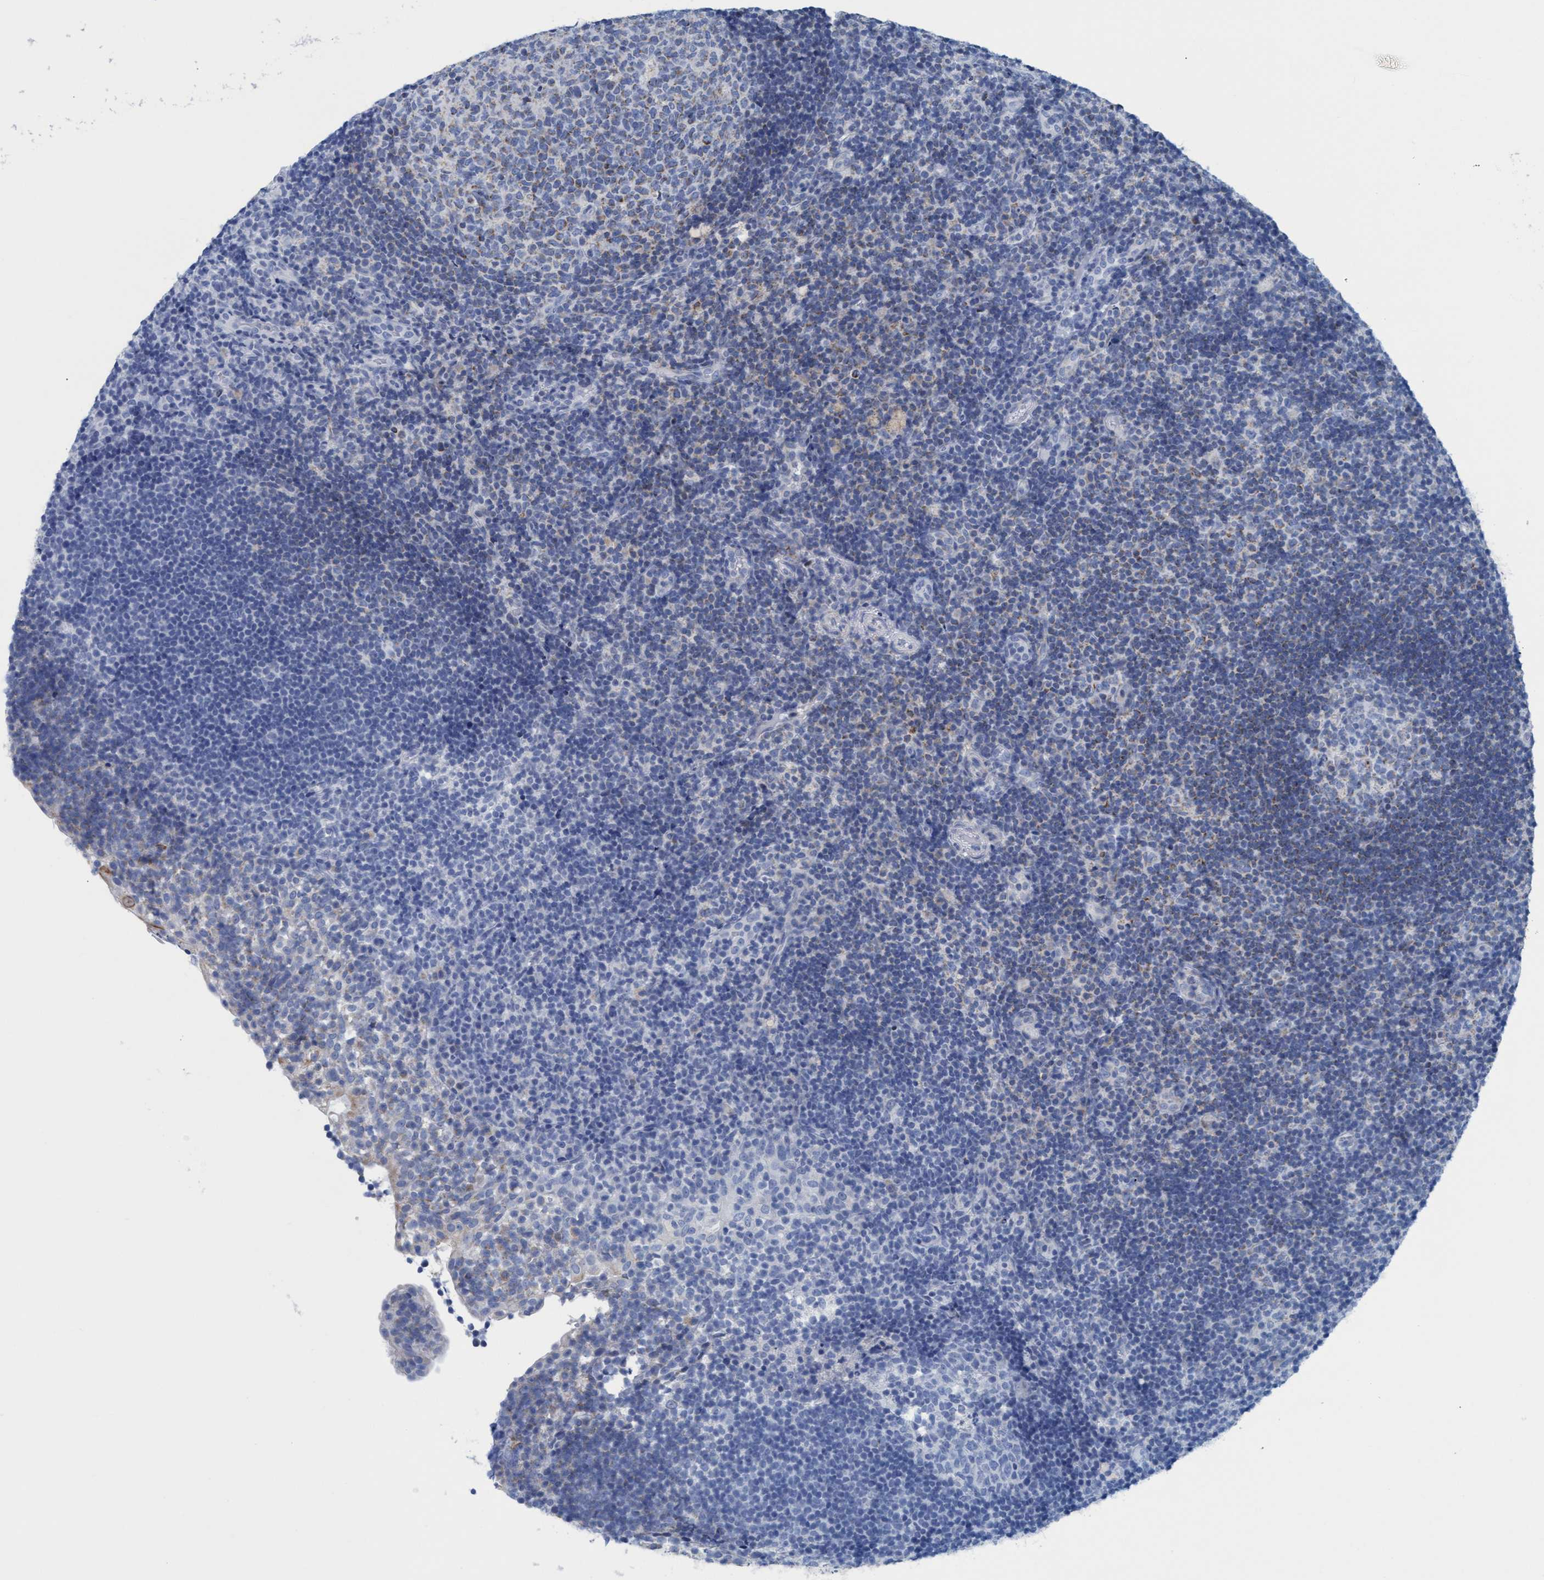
{"staining": {"intensity": "moderate", "quantity": "<25%", "location": "cytoplasmic/membranous"}, "tissue": "tonsil", "cell_type": "Germinal center cells", "image_type": "normal", "snomed": [{"axis": "morphology", "description": "Normal tissue, NOS"}, {"axis": "topography", "description": "Tonsil"}], "caption": "Immunohistochemistry histopathology image of benign tonsil stained for a protein (brown), which shows low levels of moderate cytoplasmic/membranous expression in about <25% of germinal center cells.", "gene": "GGA3", "patient": {"sex": "female", "age": 40}}